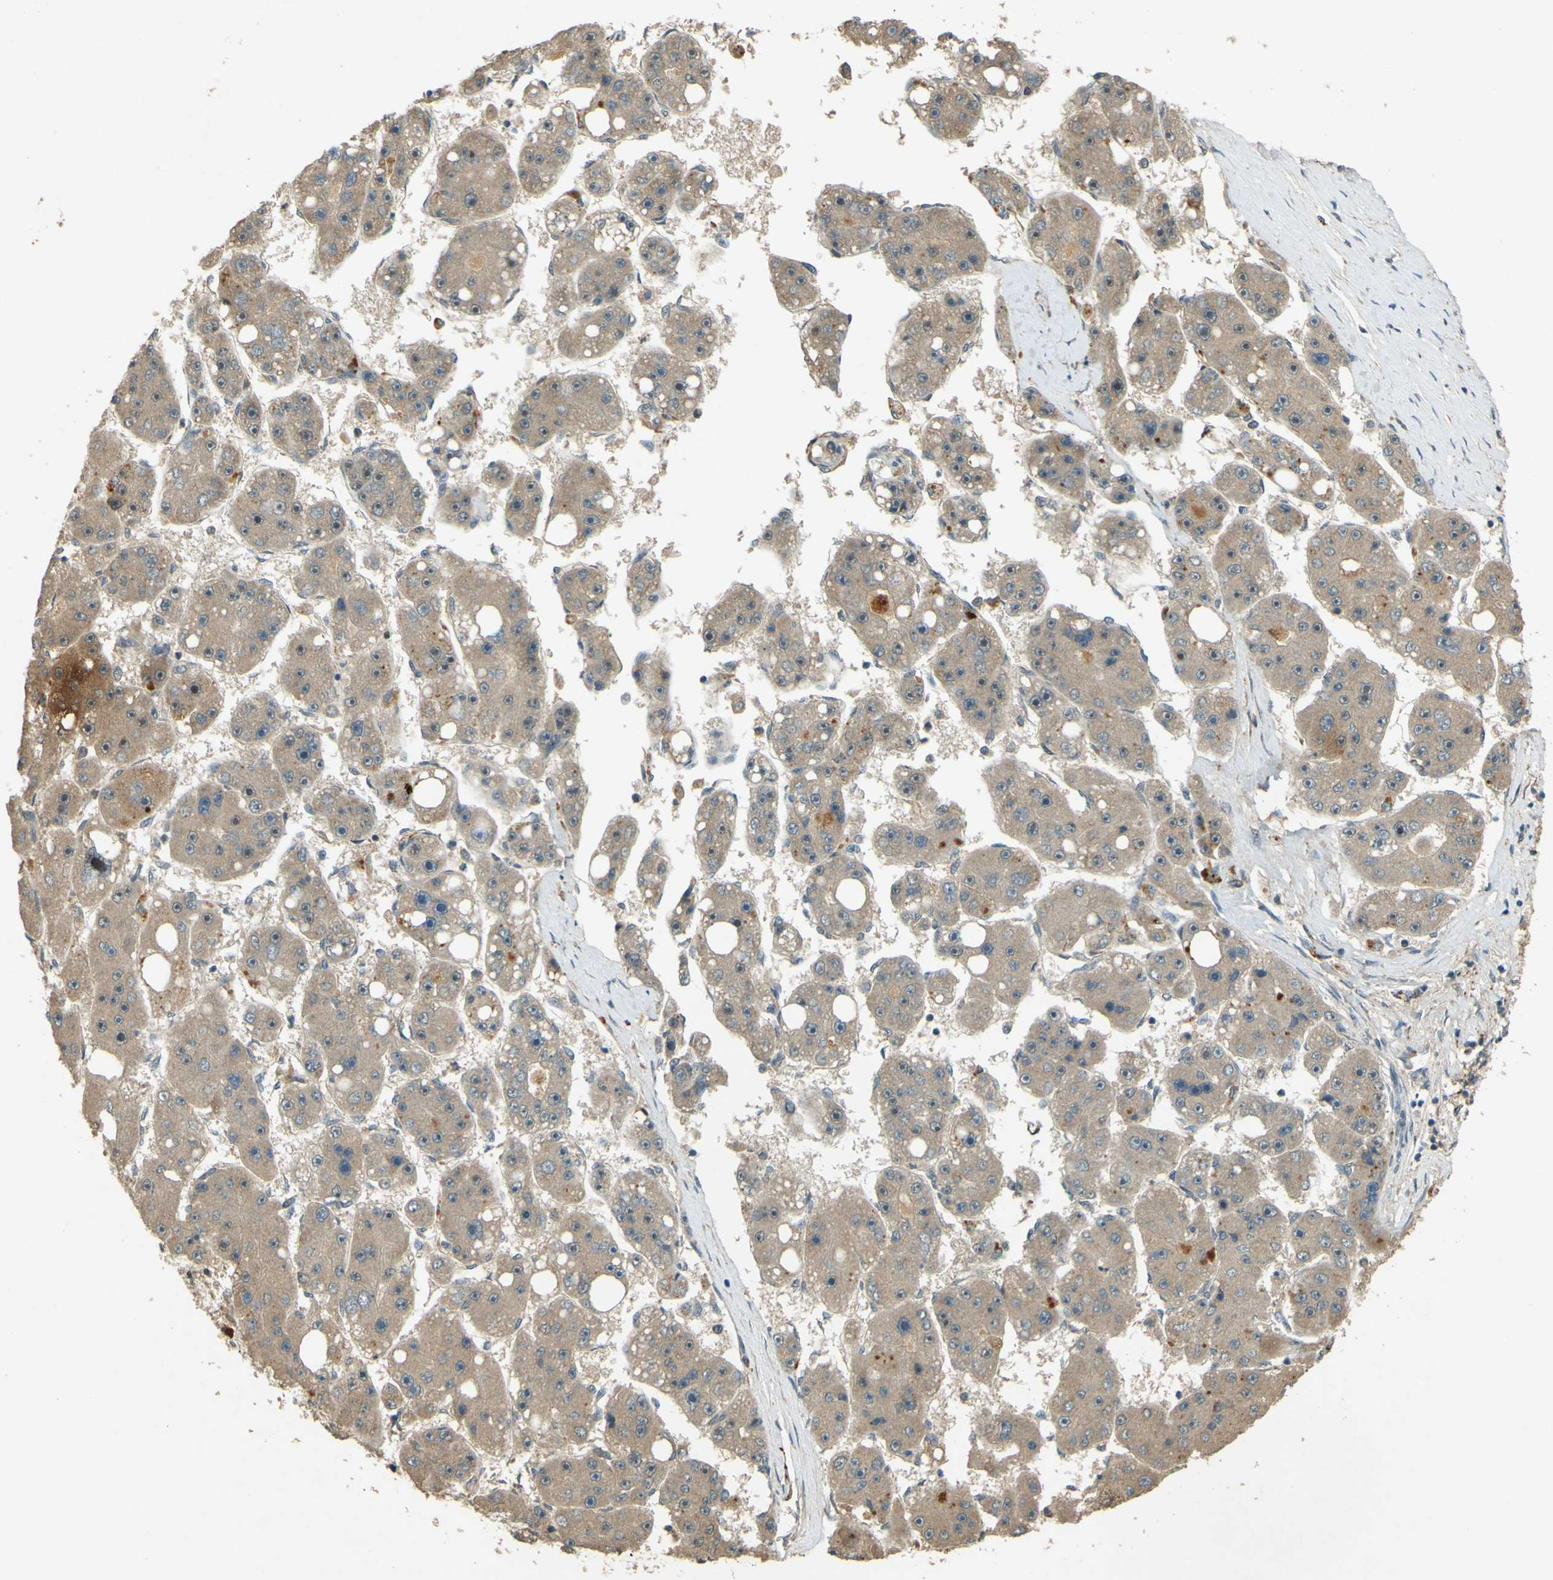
{"staining": {"intensity": "weak", "quantity": ">75%", "location": "cytoplasmic/membranous"}, "tissue": "liver cancer", "cell_type": "Tumor cells", "image_type": "cancer", "snomed": [{"axis": "morphology", "description": "Carcinoma, Hepatocellular, NOS"}, {"axis": "topography", "description": "Liver"}], "caption": "Liver hepatocellular carcinoma tissue reveals weak cytoplasmic/membranous positivity in approximately >75% of tumor cells", "gene": "MPDZ", "patient": {"sex": "female", "age": 61}}